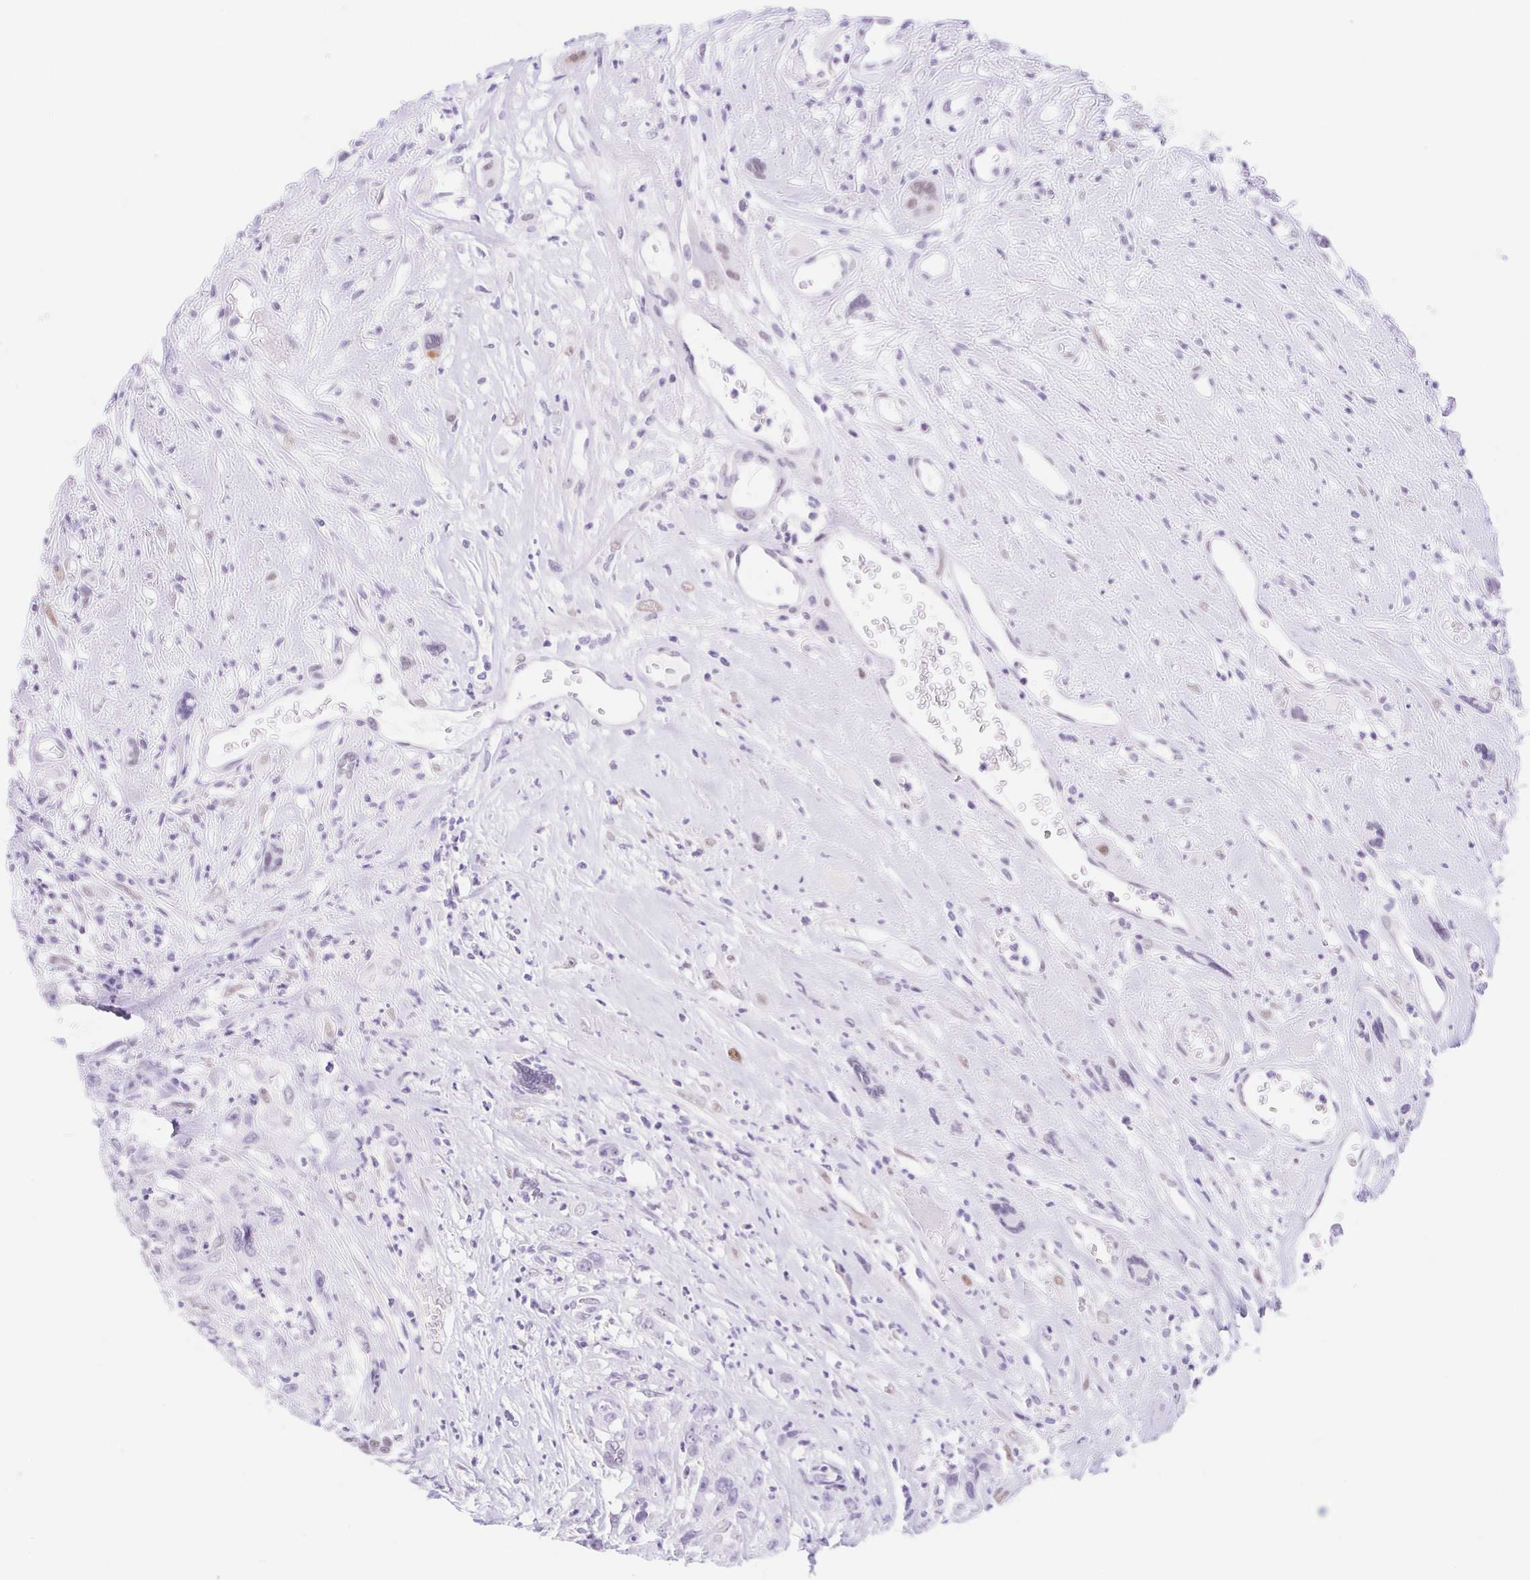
{"staining": {"intensity": "negative", "quantity": "none", "location": "none"}, "tissue": "head and neck cancer", "cell_type": "Tumor cells", "image_type": "cancer", "snomed": [{"axis": "morphology", "description": "Squamous cell carcinoma, NOS"}, {"axis": "topography", "description": "Head-Neck"}], "caption": "DAB immunohistochemical staining of head and neck squamous cell carcinoma reveals no significant expression in tumor cells.", "gene": "CAND1", "patient": {"sex": "male", "age": 57}}